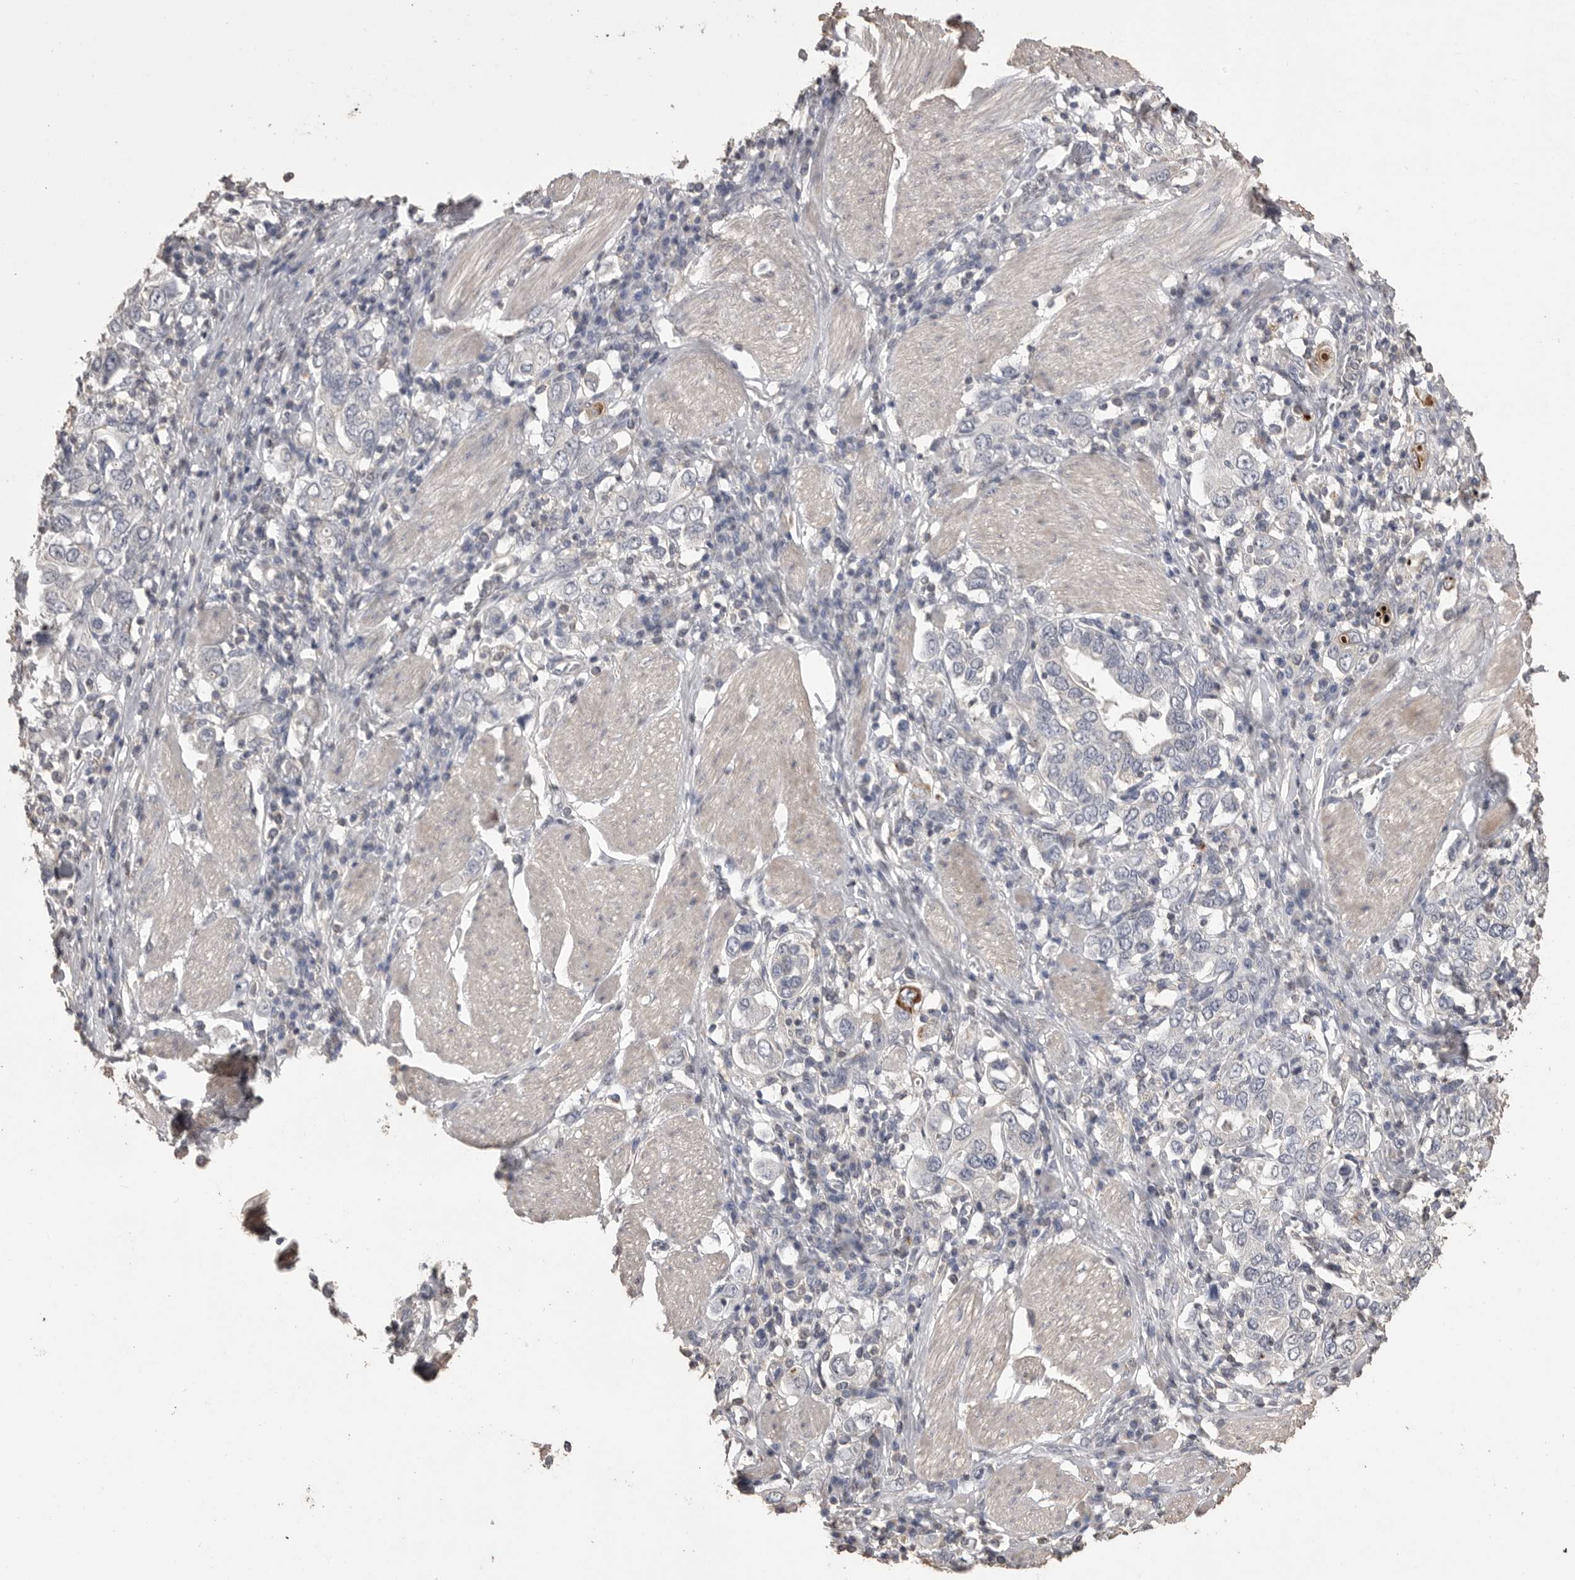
{"staining": {"intensity": "negative", "quantity": "none", "location": "none"}, "tissue": "stomach cancer", "cell_type": "Tumor cells", "image_type": "cancer", "snomed": [{"axis": "morphology", "description": "Adenocarcinoma, NOS"}, {"axis": "topography", "description": "Stomach, upper"}], "caption": "Tumor cells show no significant protein staining in stomach cancer (adenocarcinoma).", "gene": "MMP7", "patient": {"sex": "male", "age": 62}}